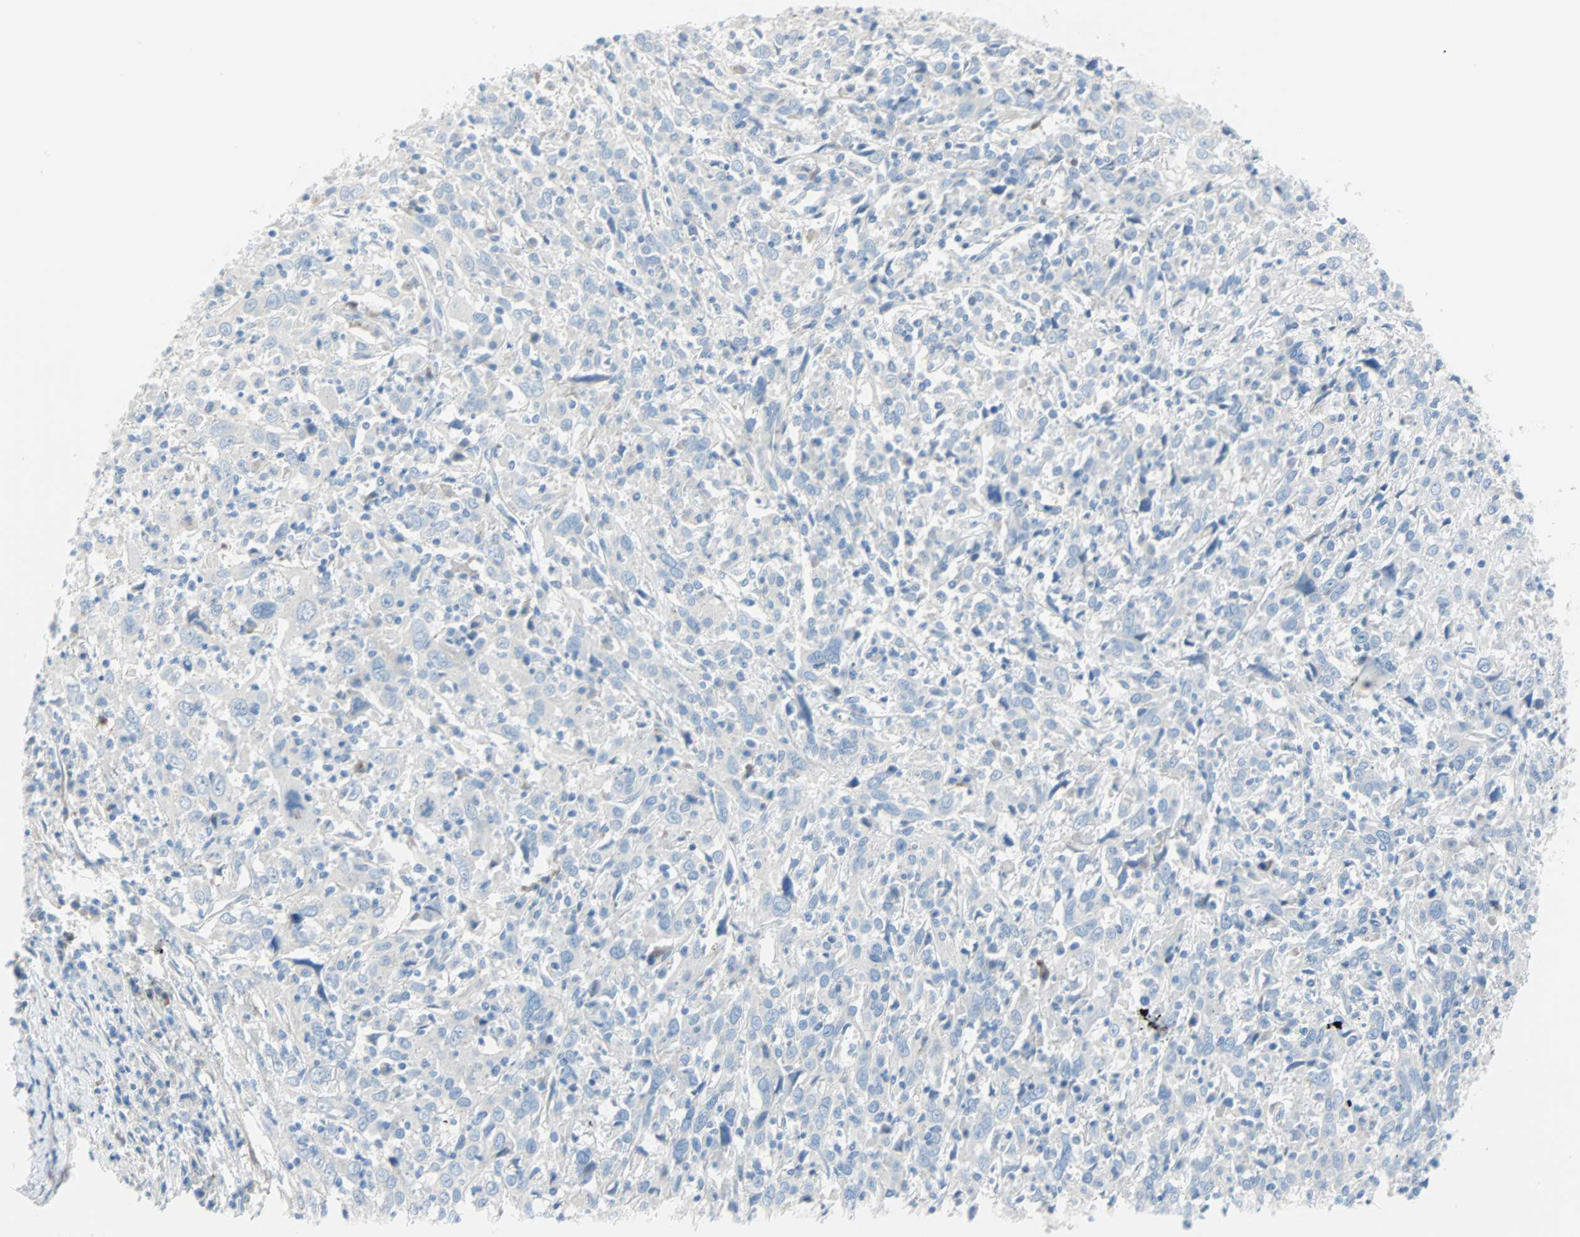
{"staining": {"intensity": "negative", "quantity": "none", "location": "none"}, "tissue": "cervical cancer", "cell_type": "Tumor cells", "image_type": "cancer", "snomed": [{"axis": "morphology", "description": "Squamous cell carcinoma, NOS"}, {"axis": "topography", "description": "Cervix"}], "caption": "IHC photomicrograph of cervical cancer stained for a protein (brown), which shows no staining in tumor cells. Nuclei are stained in blue.", "gene": "PDPN", "patient": {"sex": "female", "age": 46}}